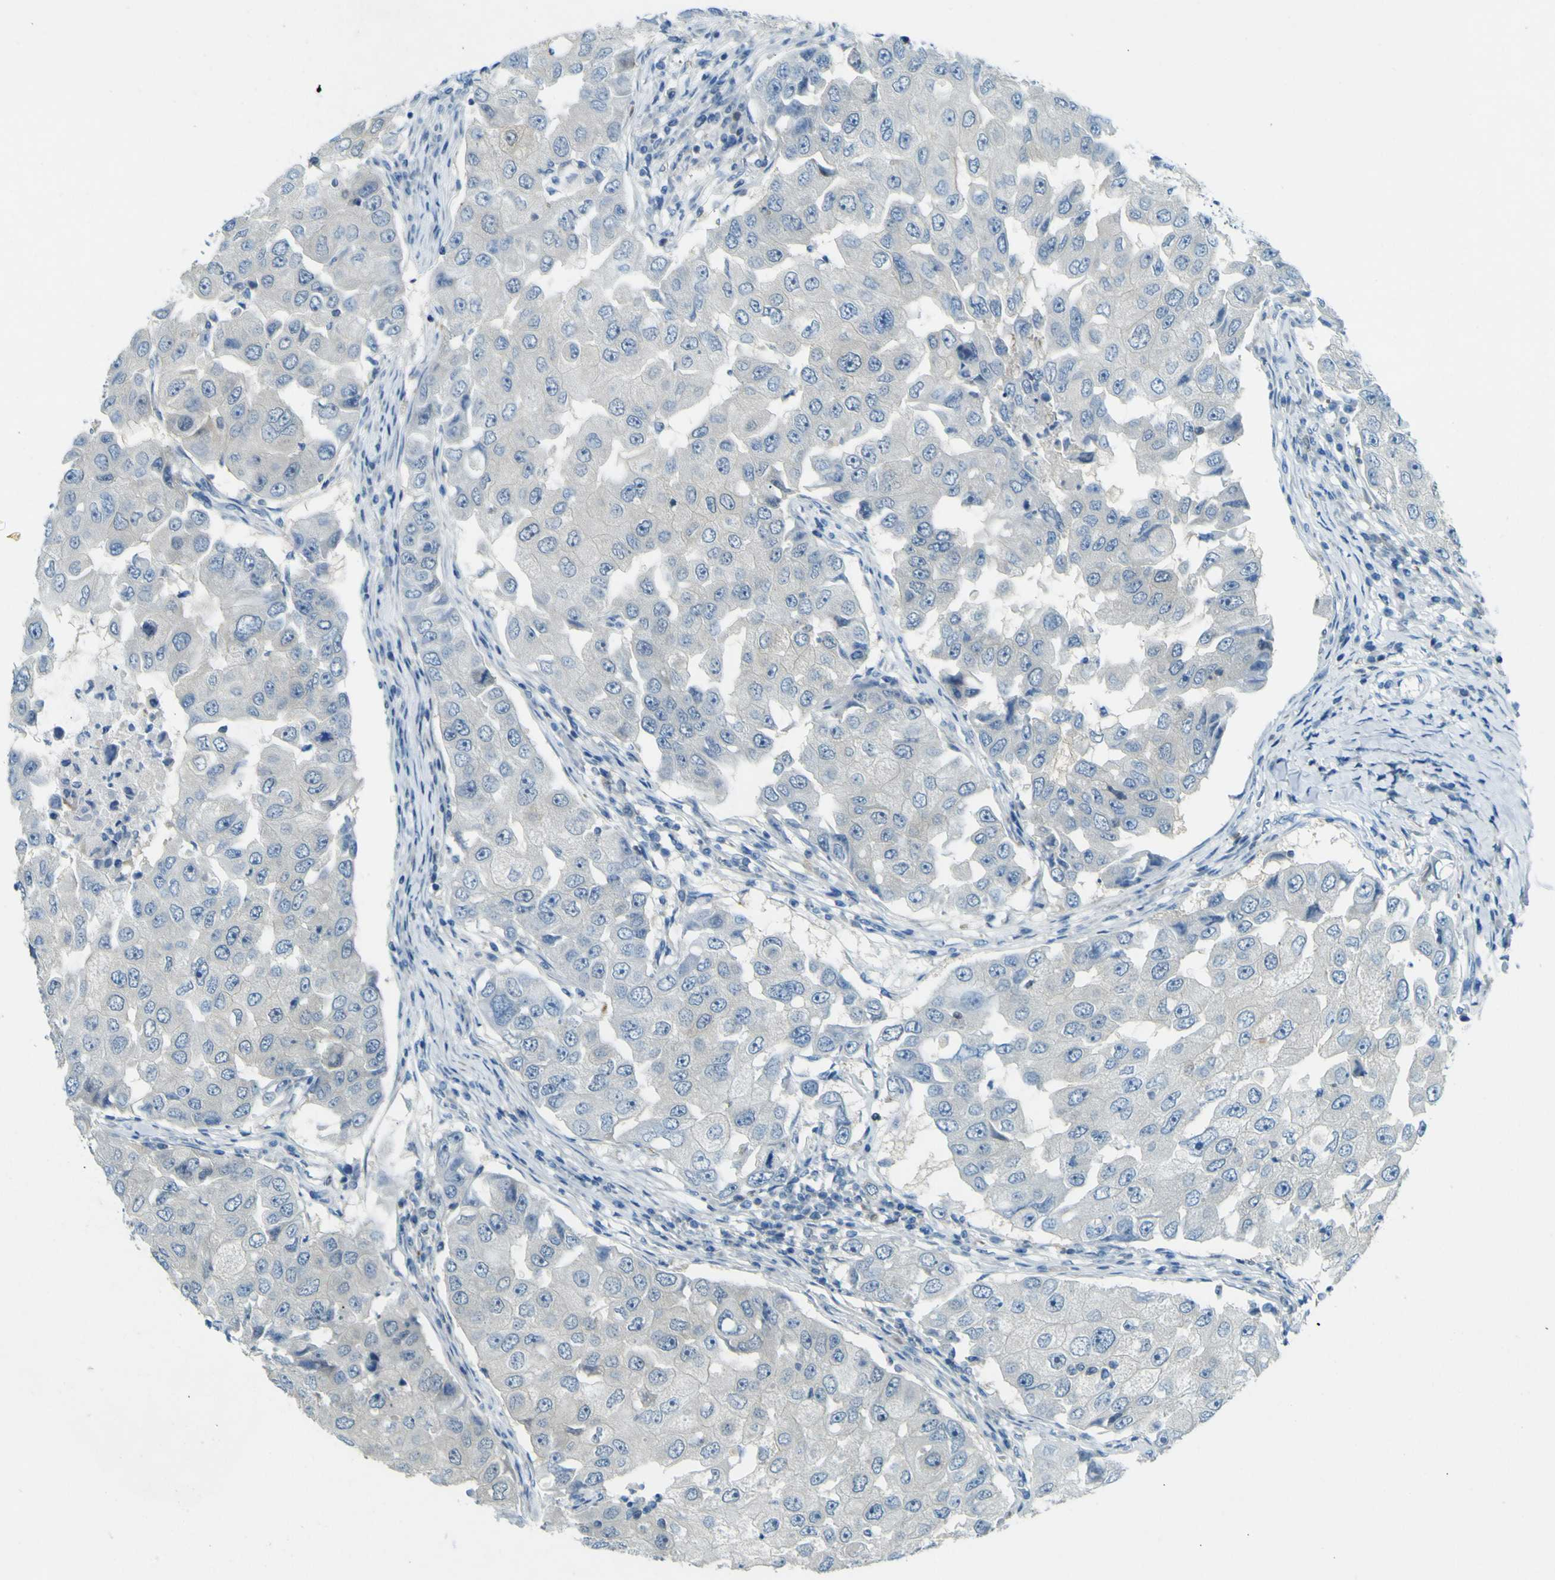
{"staining": {"intensity": "negative", "quantity": "none", "location": "none"}, "tissue": "breast cancer", "cell_type": "Tumor cells", "image_type": "cancer", "snomed": [{"axis": "morphology", "description": "Duct carcinoma"}, {"axis": "topography", "description": "Breast"}], "caption": "Tumor cells show no significant positivity in breast intraductal carcinoma. The staining is performed using DAB (3,3'-diaminobenzidine) brown chromogen with nuclei counter-stained in using hematoxylin.", "gene": "SORCS1", "patient": {"sex": "female", "age": 27}}